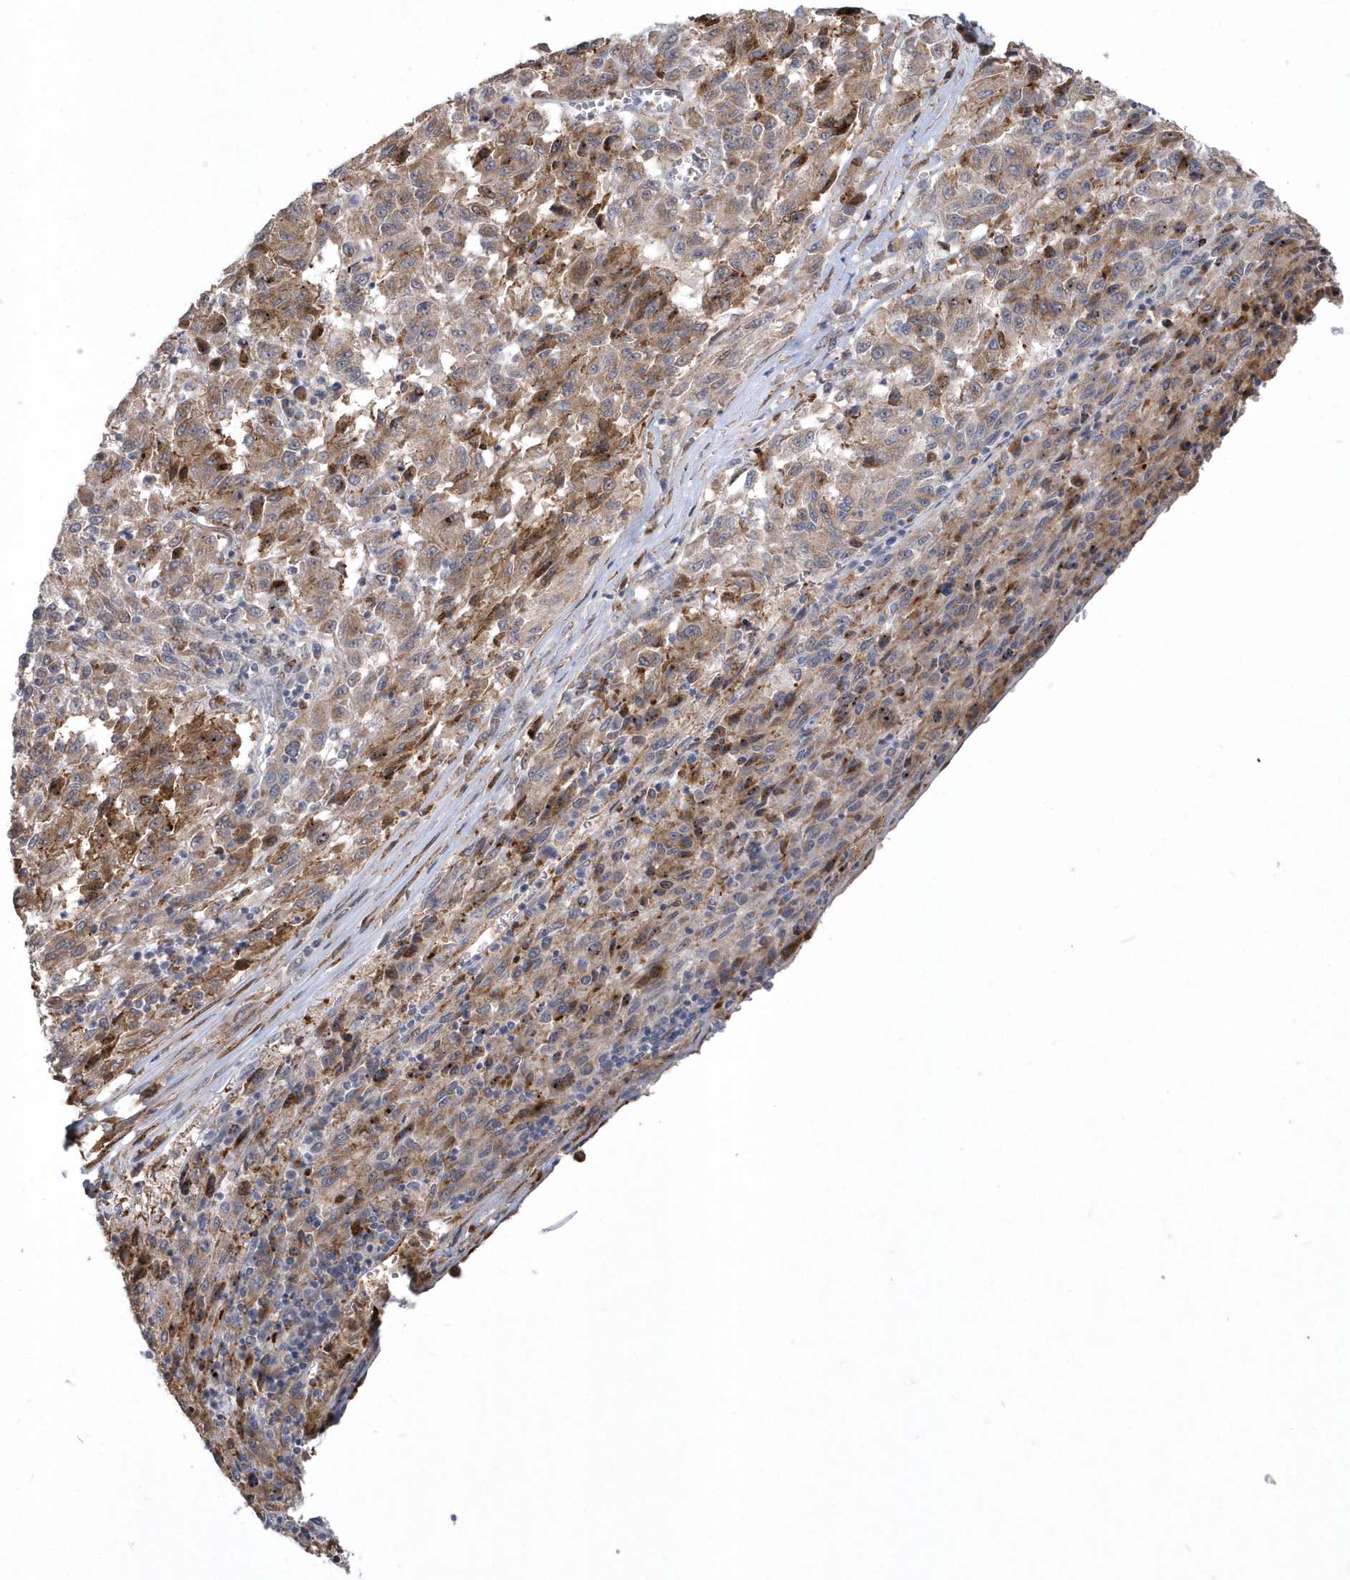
{"staining": {"intensity": "moderate", "quantity": ">75%", "location": "cytoplasmic/membranous"}, "tissue": "melanoma", "cell_type": "Tumor cells", "image_type": "cancer", "snomed": [{"axis": "morphology", "description": "Malignant melanoma, Metastatic site"}, {"axis": "topography", "description": "Lung"}], "caption": "The photomicrograph demonstrates staining of malignant melanoma (metastatic site), revealing moderate cytoplasmic/membranous protein positivity (brown color) within tumor cells.", "gene": "TSPEAR", "patient": {"sex": "male", "age": 64}}